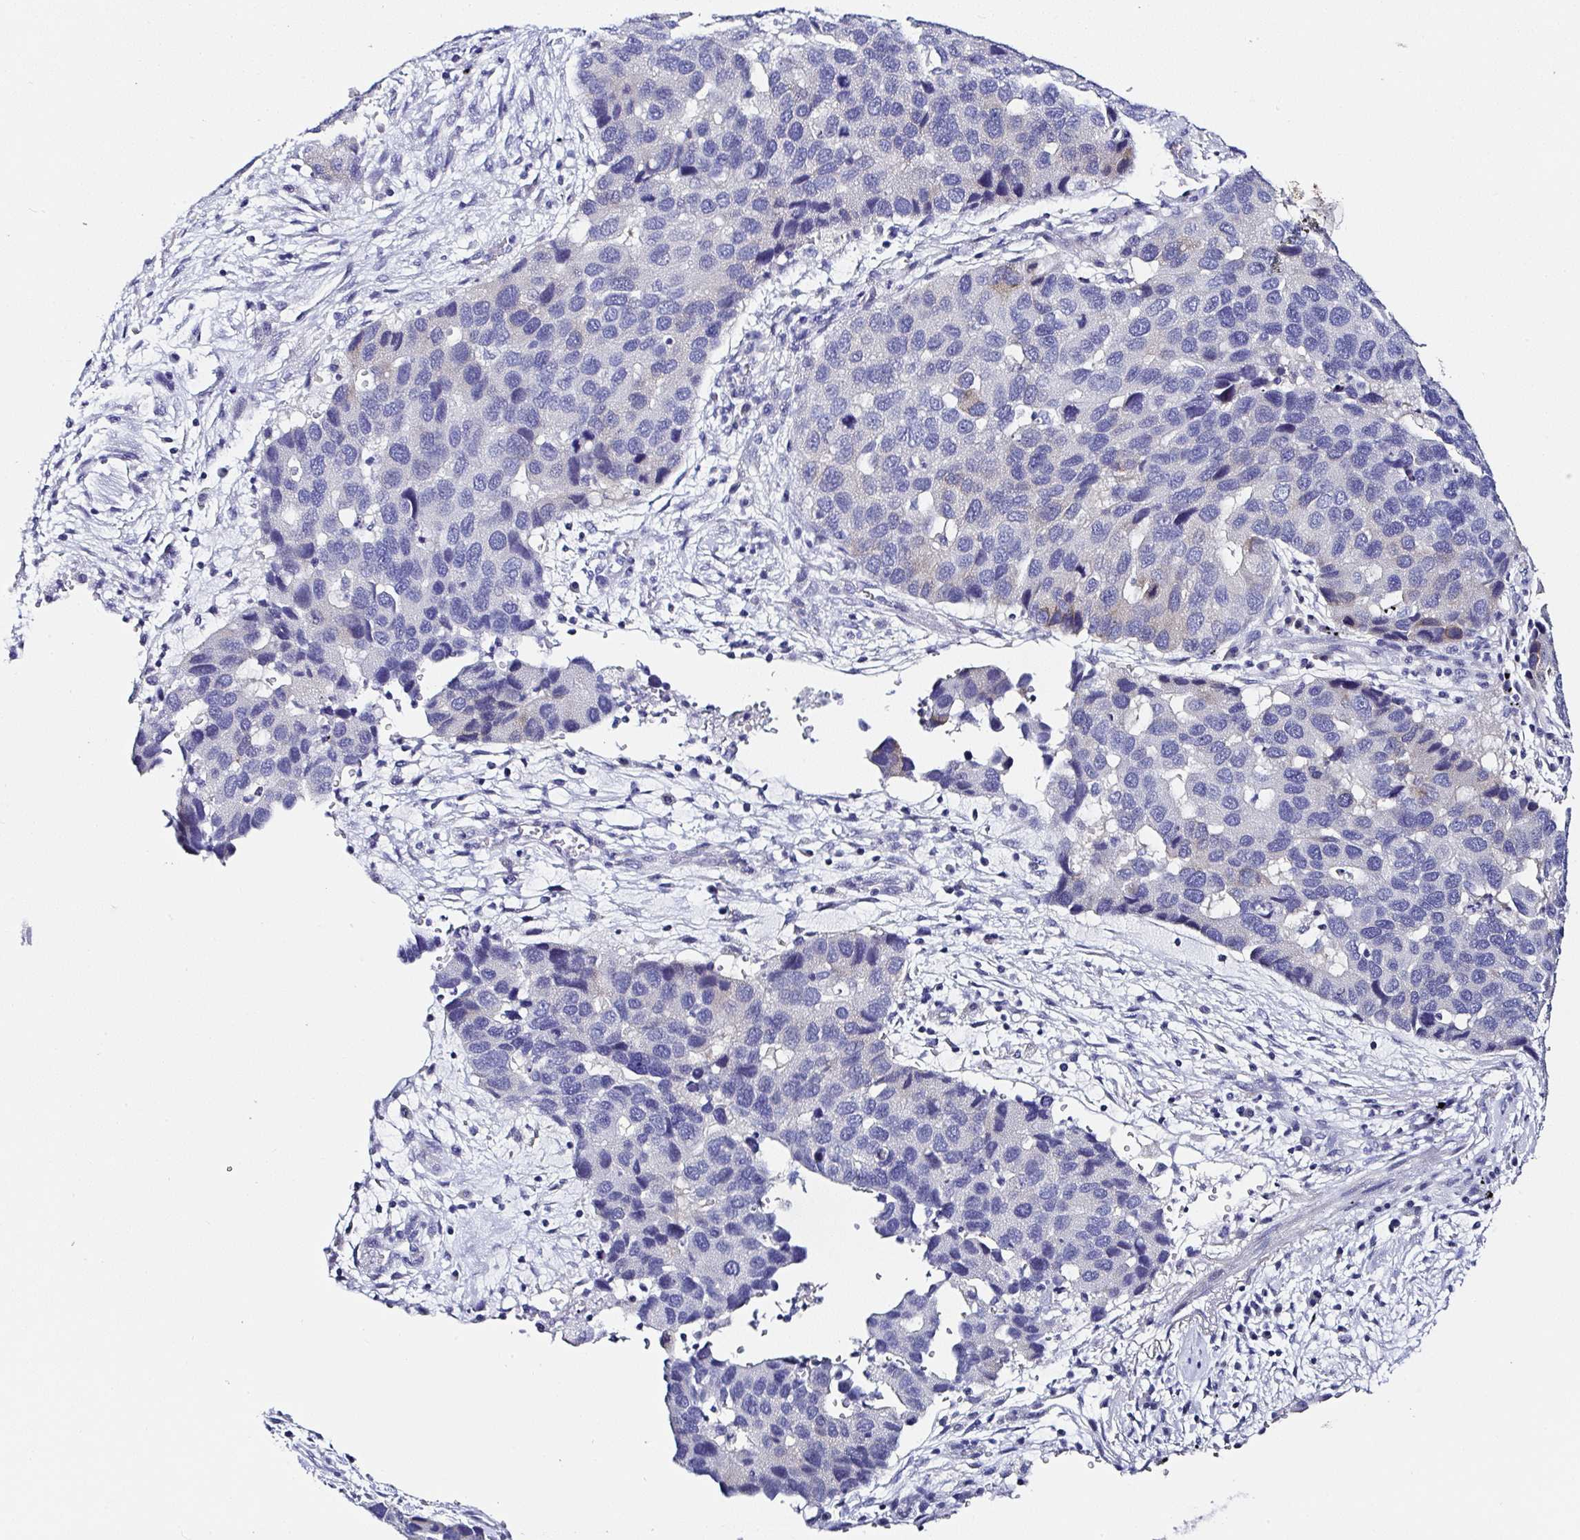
{"staining": {"intensity": "negative", "quantity": "none", "location": "none"}, "tissue": "lung cancer", "cell_type": "Tumor cells", "image_type": "cancer", "snomed": [{"axis": "morphology", "description": "Aneuploidy"}, {"axis": "morphology", "description": "Adenocarcinoma, NOS"}, {"axis": "topography", "description": "Lymph node"}, {"axis": "topography", "description": "Lung"}], "caption": "High power microscopy histopathology image of an IHC image of lung cancer (adenocarcinoma), revealing no significant staining in tumor cells.", "gene": "UGT3A1", "patient": {"sex": "female", "age": 74}}